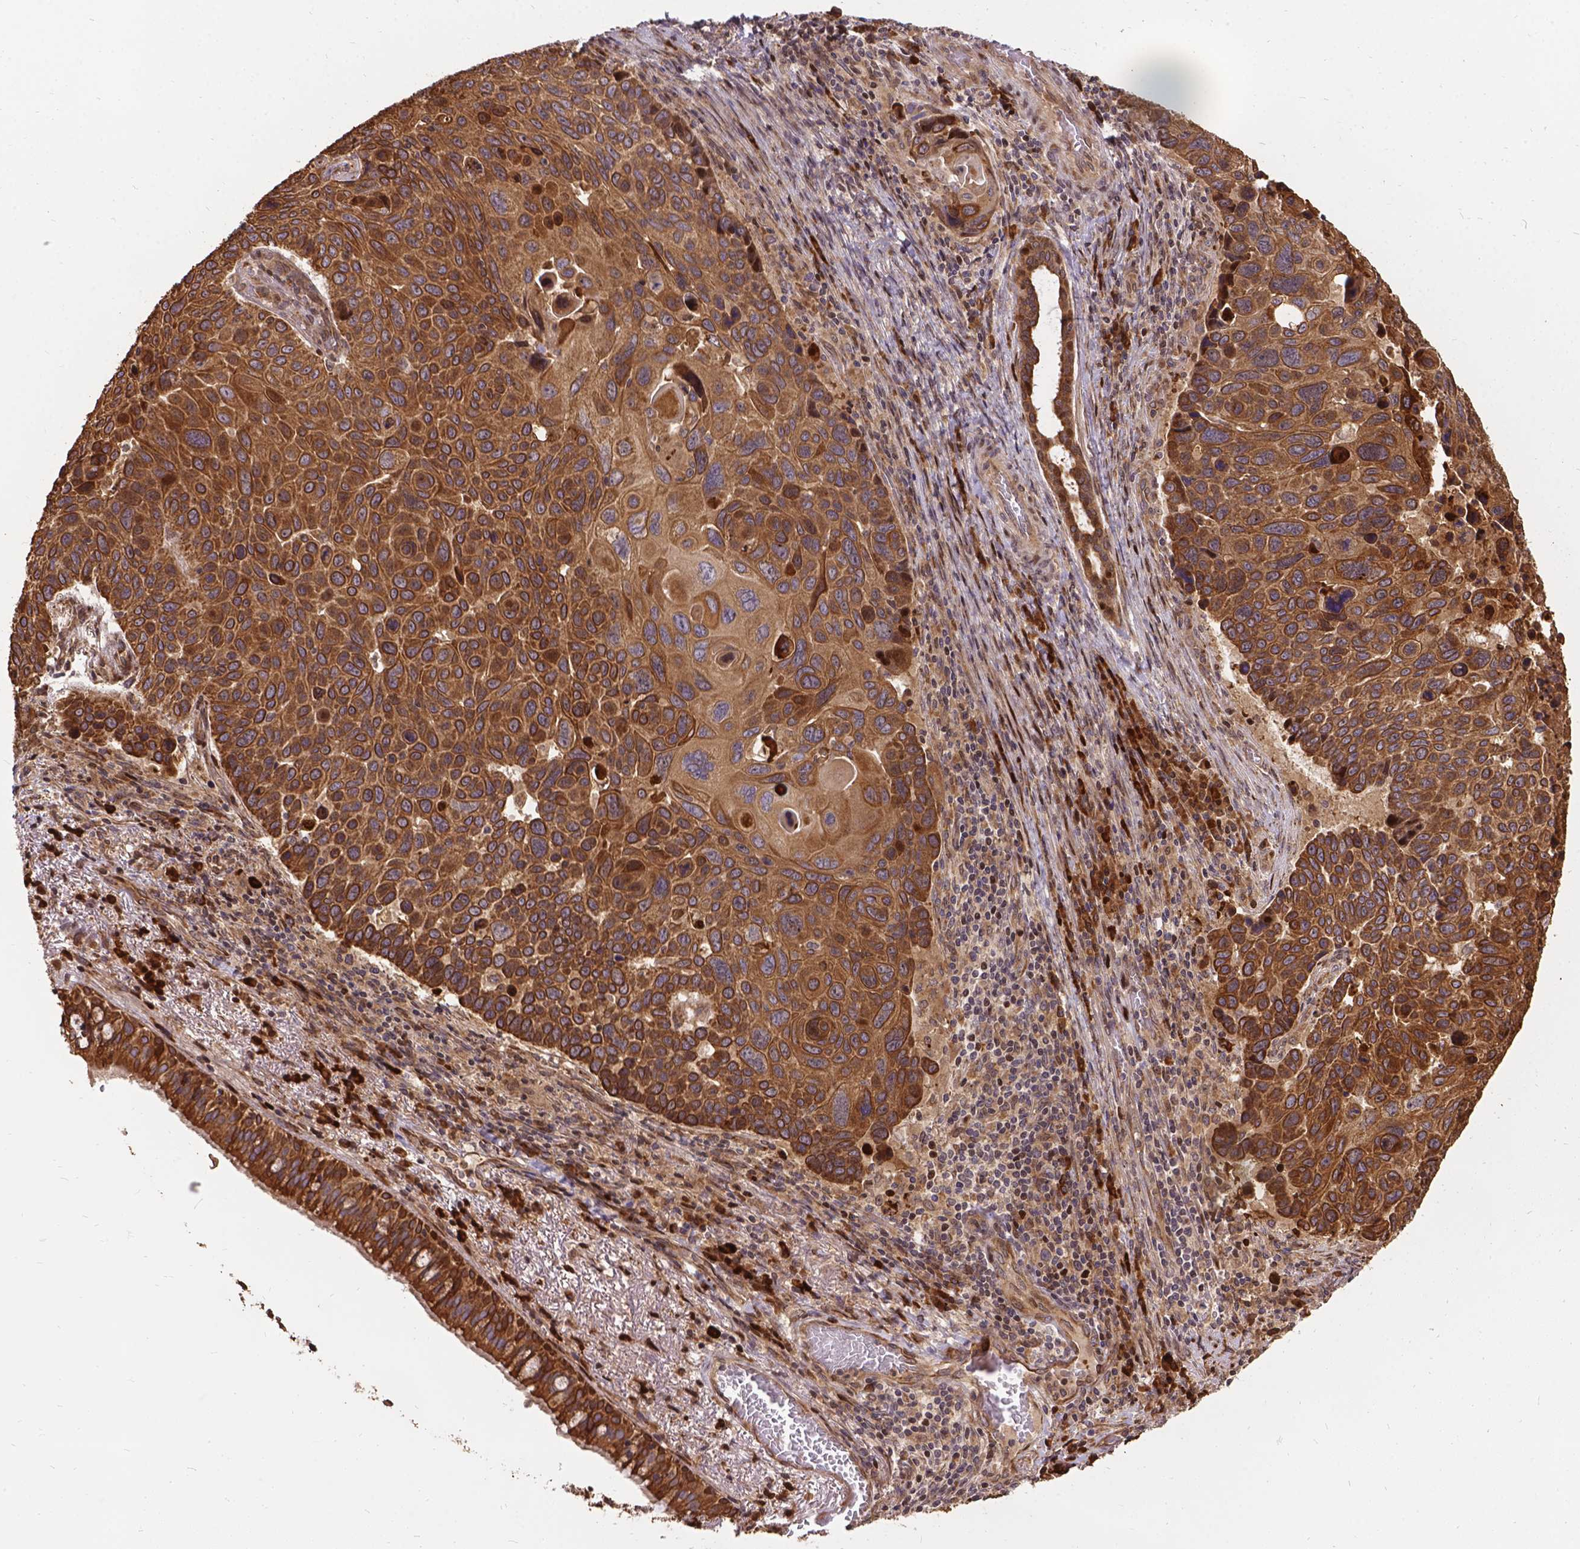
{"staining": {"intensity": "moderate", "quantity": ">75%", "location": "cytoplasmic/membranous"}, "tissue": "lung cancer", "cell_type": "Tumor cells", "image_type": "cancer", "snomed": [{"axis": "morphology", "description": "Squamous cell carcinoma, NOS"}, {"axis": "topography", "description": "Lung"}], "caption": "Lung cancer stained with a brown dye displays moderate cytoplasmic/membranous positive staining in about >75% of tumor cells.", "gene": "DENND6A", "patient": {"sex": "male", "age": 68}}